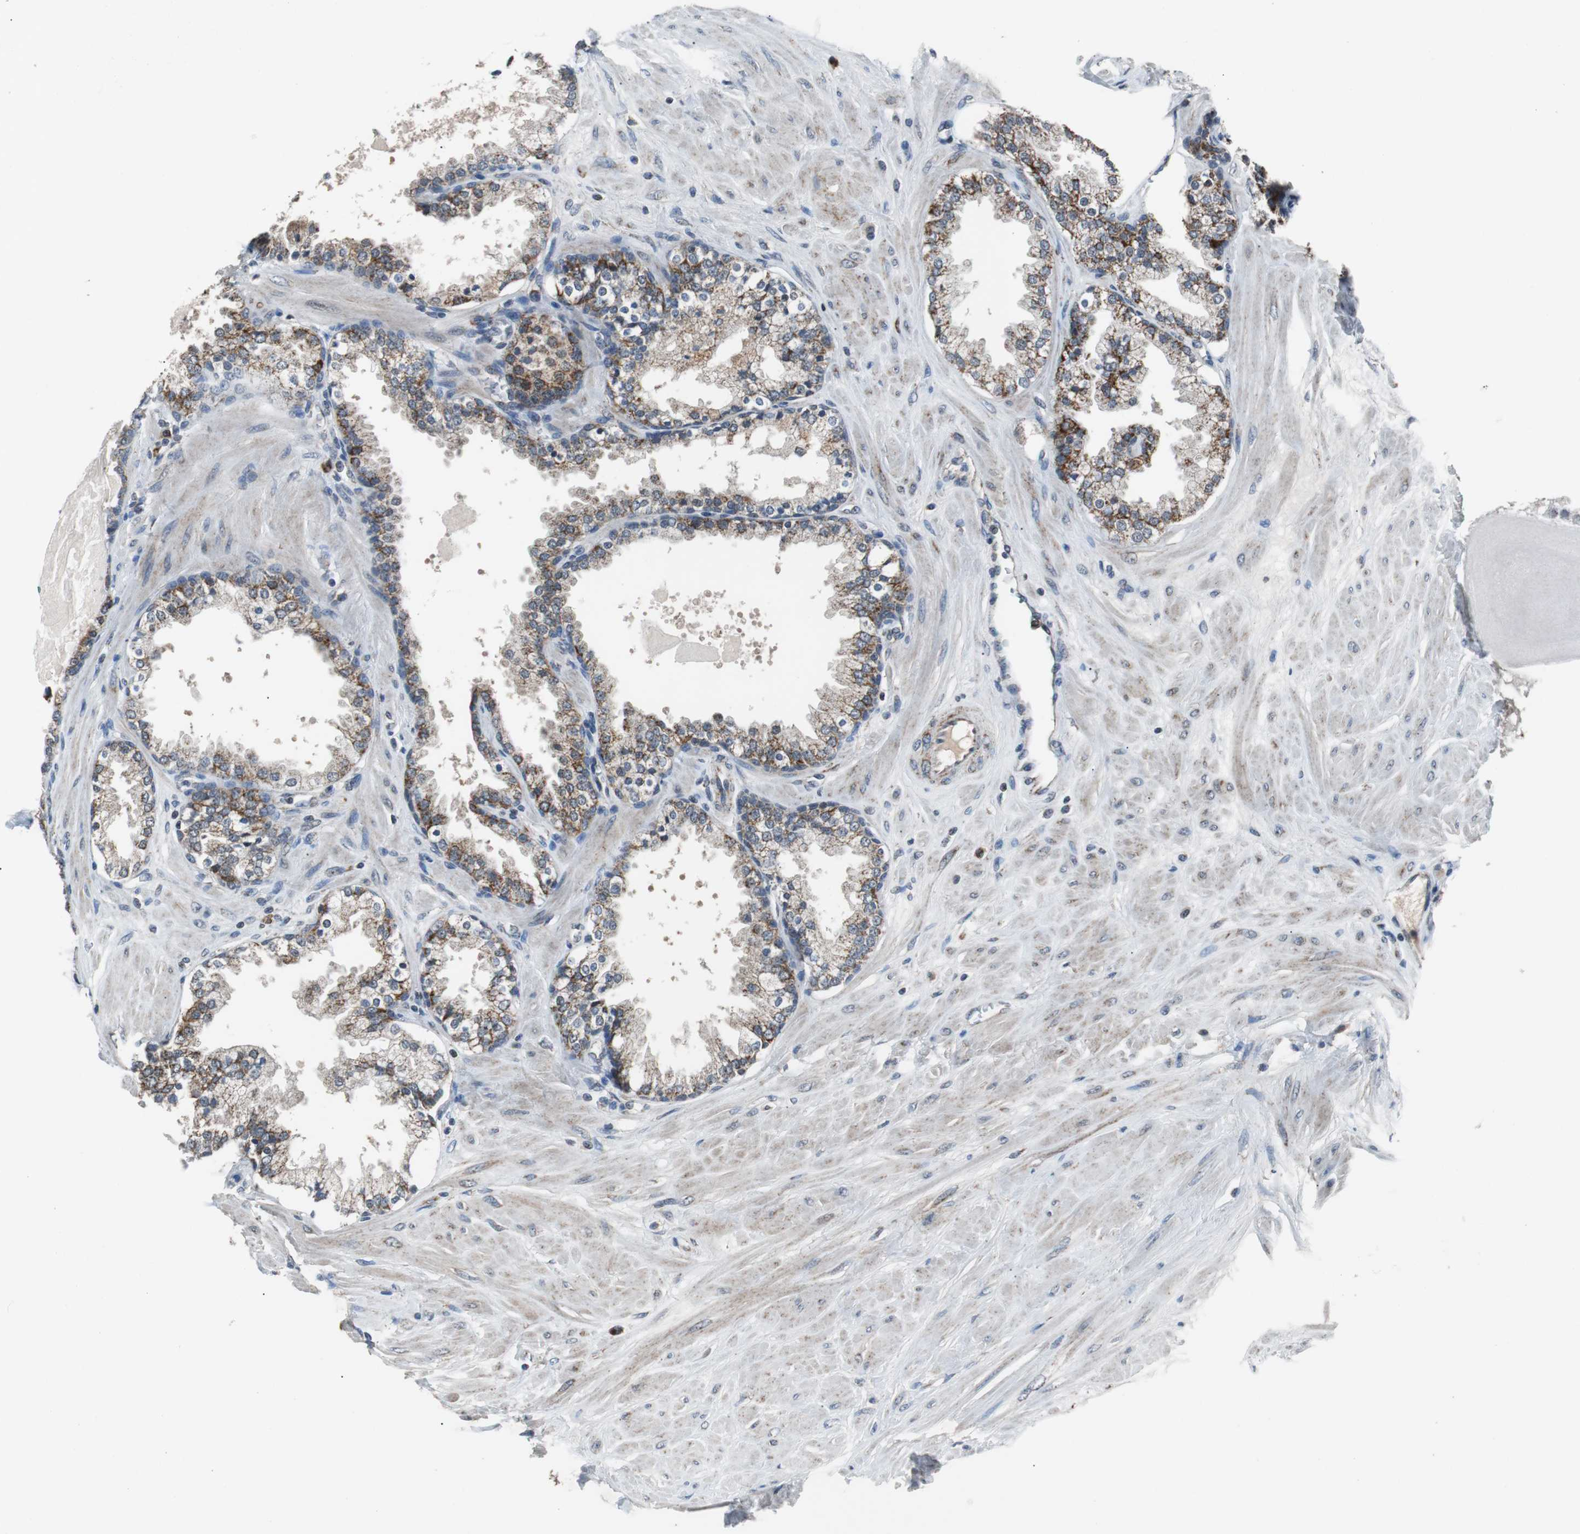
{"staining": {"intensity": "strong", "quantity": ">75%", "location": "cytoplasmic/membranous"}, "tissue": "prostate", "cell_type": "Glandular cells", "image_type": "normal", "snomed": [{"axis": "morphology", "description": "Normal tissue, NOS"}, {"axis": "topography", "description": "Prostate"}], "caption": "Strong cytoplasmic/membranous protein positivity is identified in about >75% of glandular cells in prostate.", "gene": "PITRM1", "patient": {"sex": "male", "age": 51}}